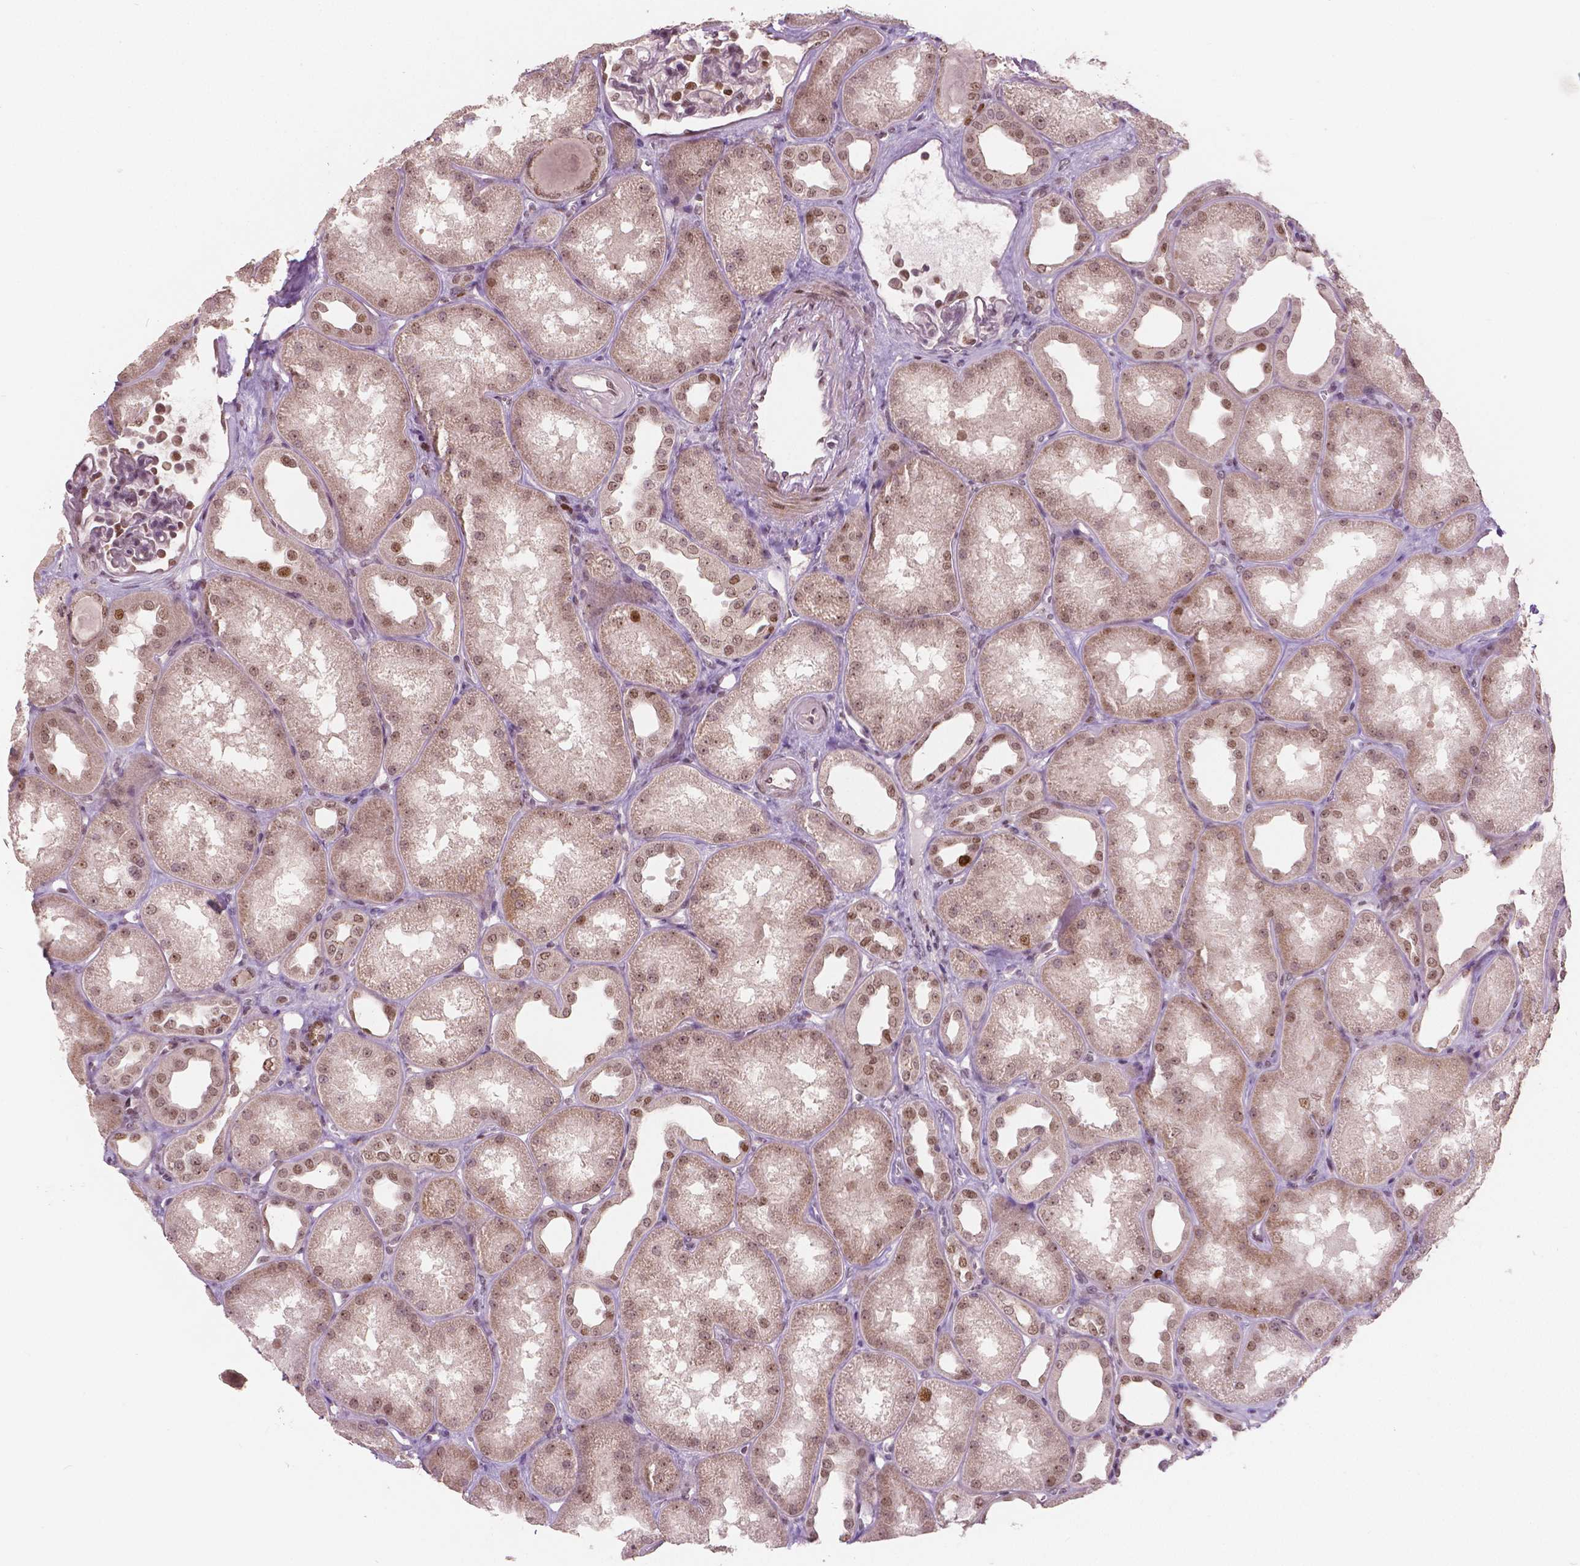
{"staining": {"intensity": "moderate", "quantity": "<25%", "location": "nuclear"}, "tissue": "kidney", "cell_type": "Cells in glomeruli", "image_type": "normal", "snomed": [{"axis": "morphology", "description": "Normal tissue, NOS"}, {"axis": "topography", "description": "Kidney"}], "caption": "Moderate nuclear expression for a protein is seen in approximately <25% of cells in glomeruli of benign kidney using immunohistochemistry (IHC).", "gene": "NSD2", "patient": {"sex": "male", "age": 61}}